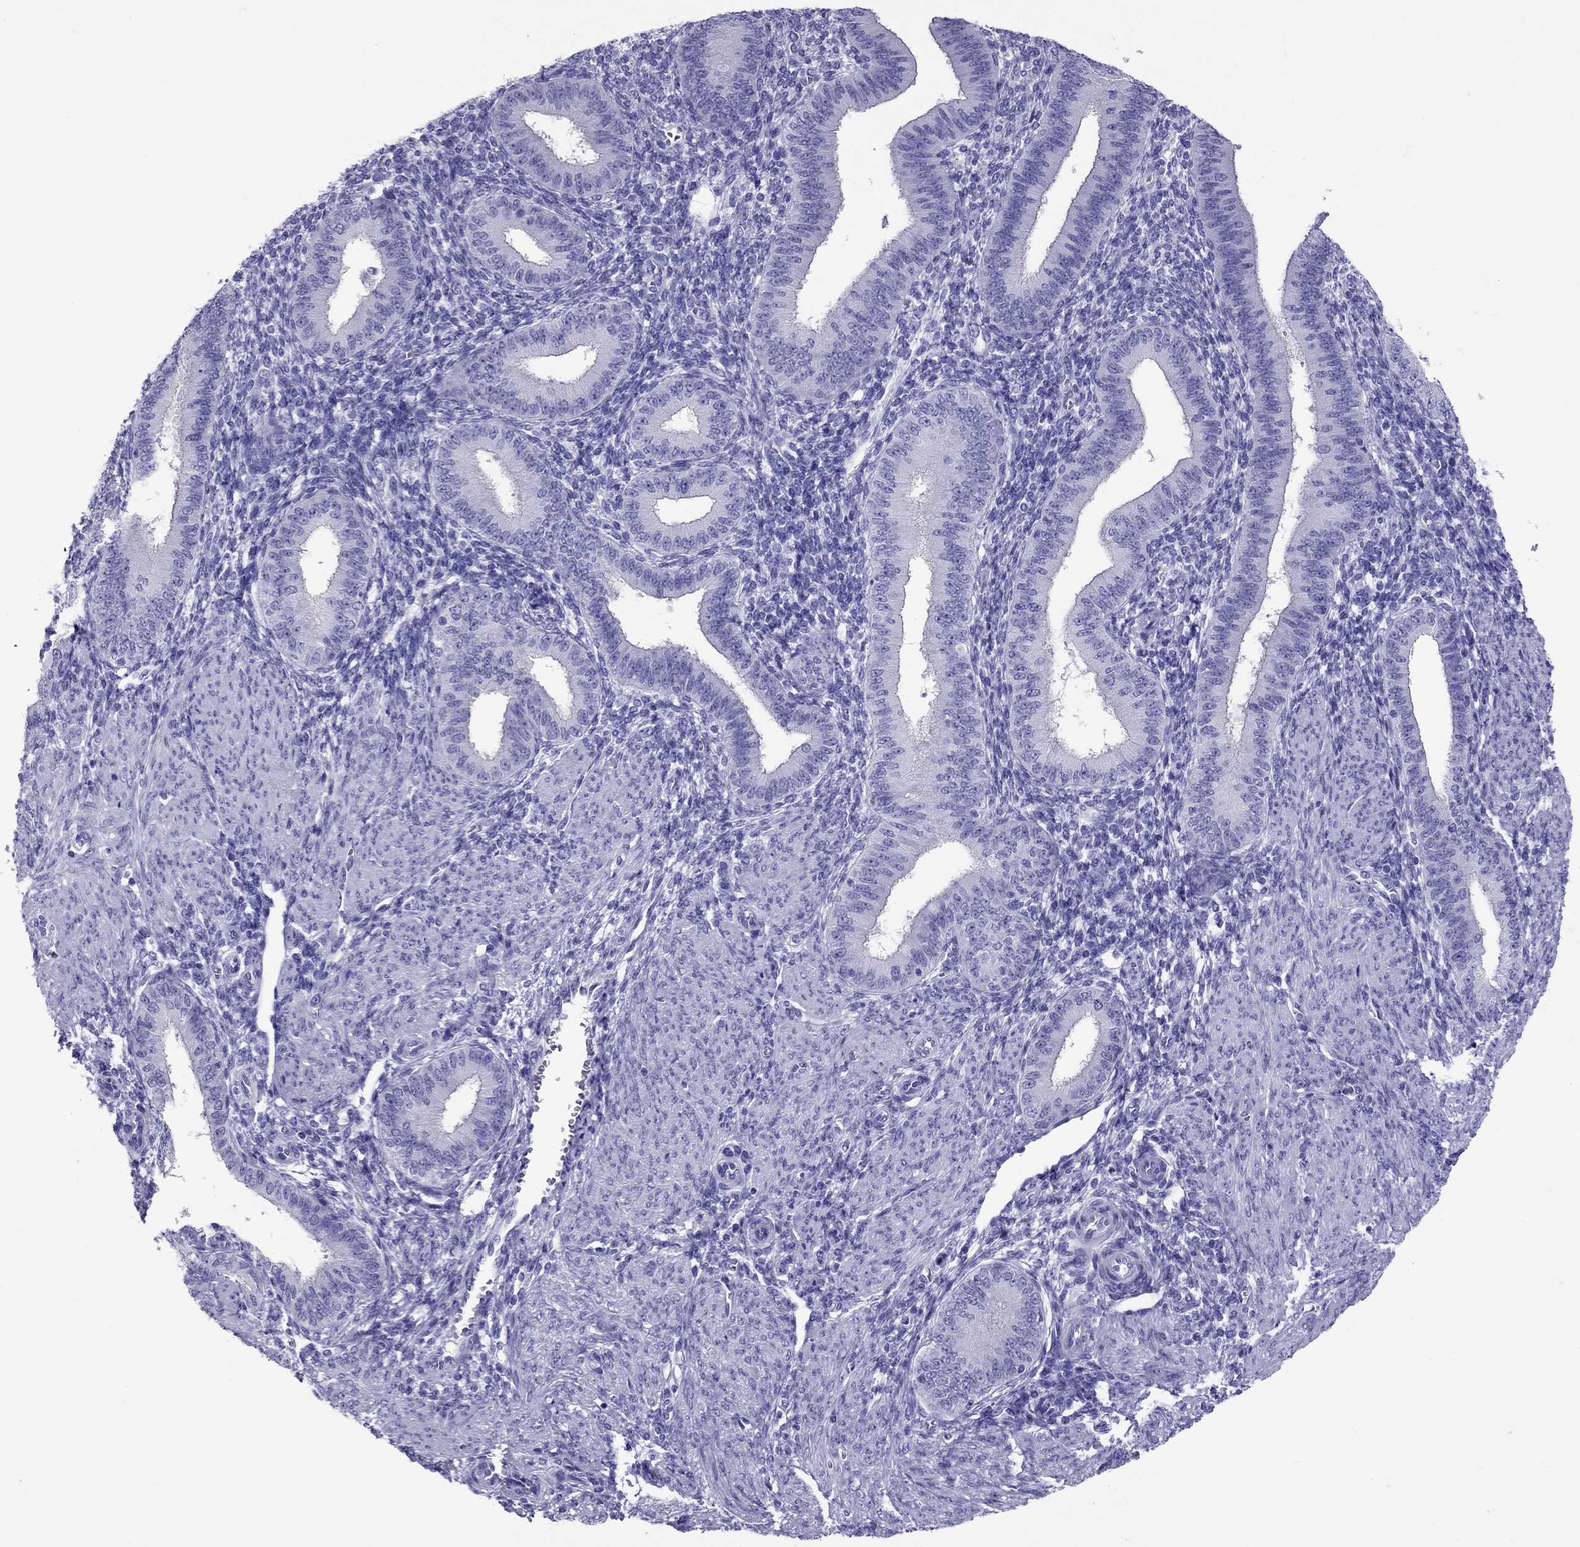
{"staining": {"intensity": "negative", "quantity": "none", "location": "none"}, "tissue": "endometrium", "cell_type": "Cells in endometrial stroma", "image_type": "normal", "snomed": [{"axis": "morphology", "description": "Normal tissue, NOS"}, {"axis": "topography", "description": "Endometrium"}], "caption": "A high-resolution image shows immunohistochemistry (IHC) staining of unremarkable endometrium, which shows no significant positivity in cells in endometrial stroma.", "gene": "AVPR1B", "patient": {"sex": "female", "age": 39}}